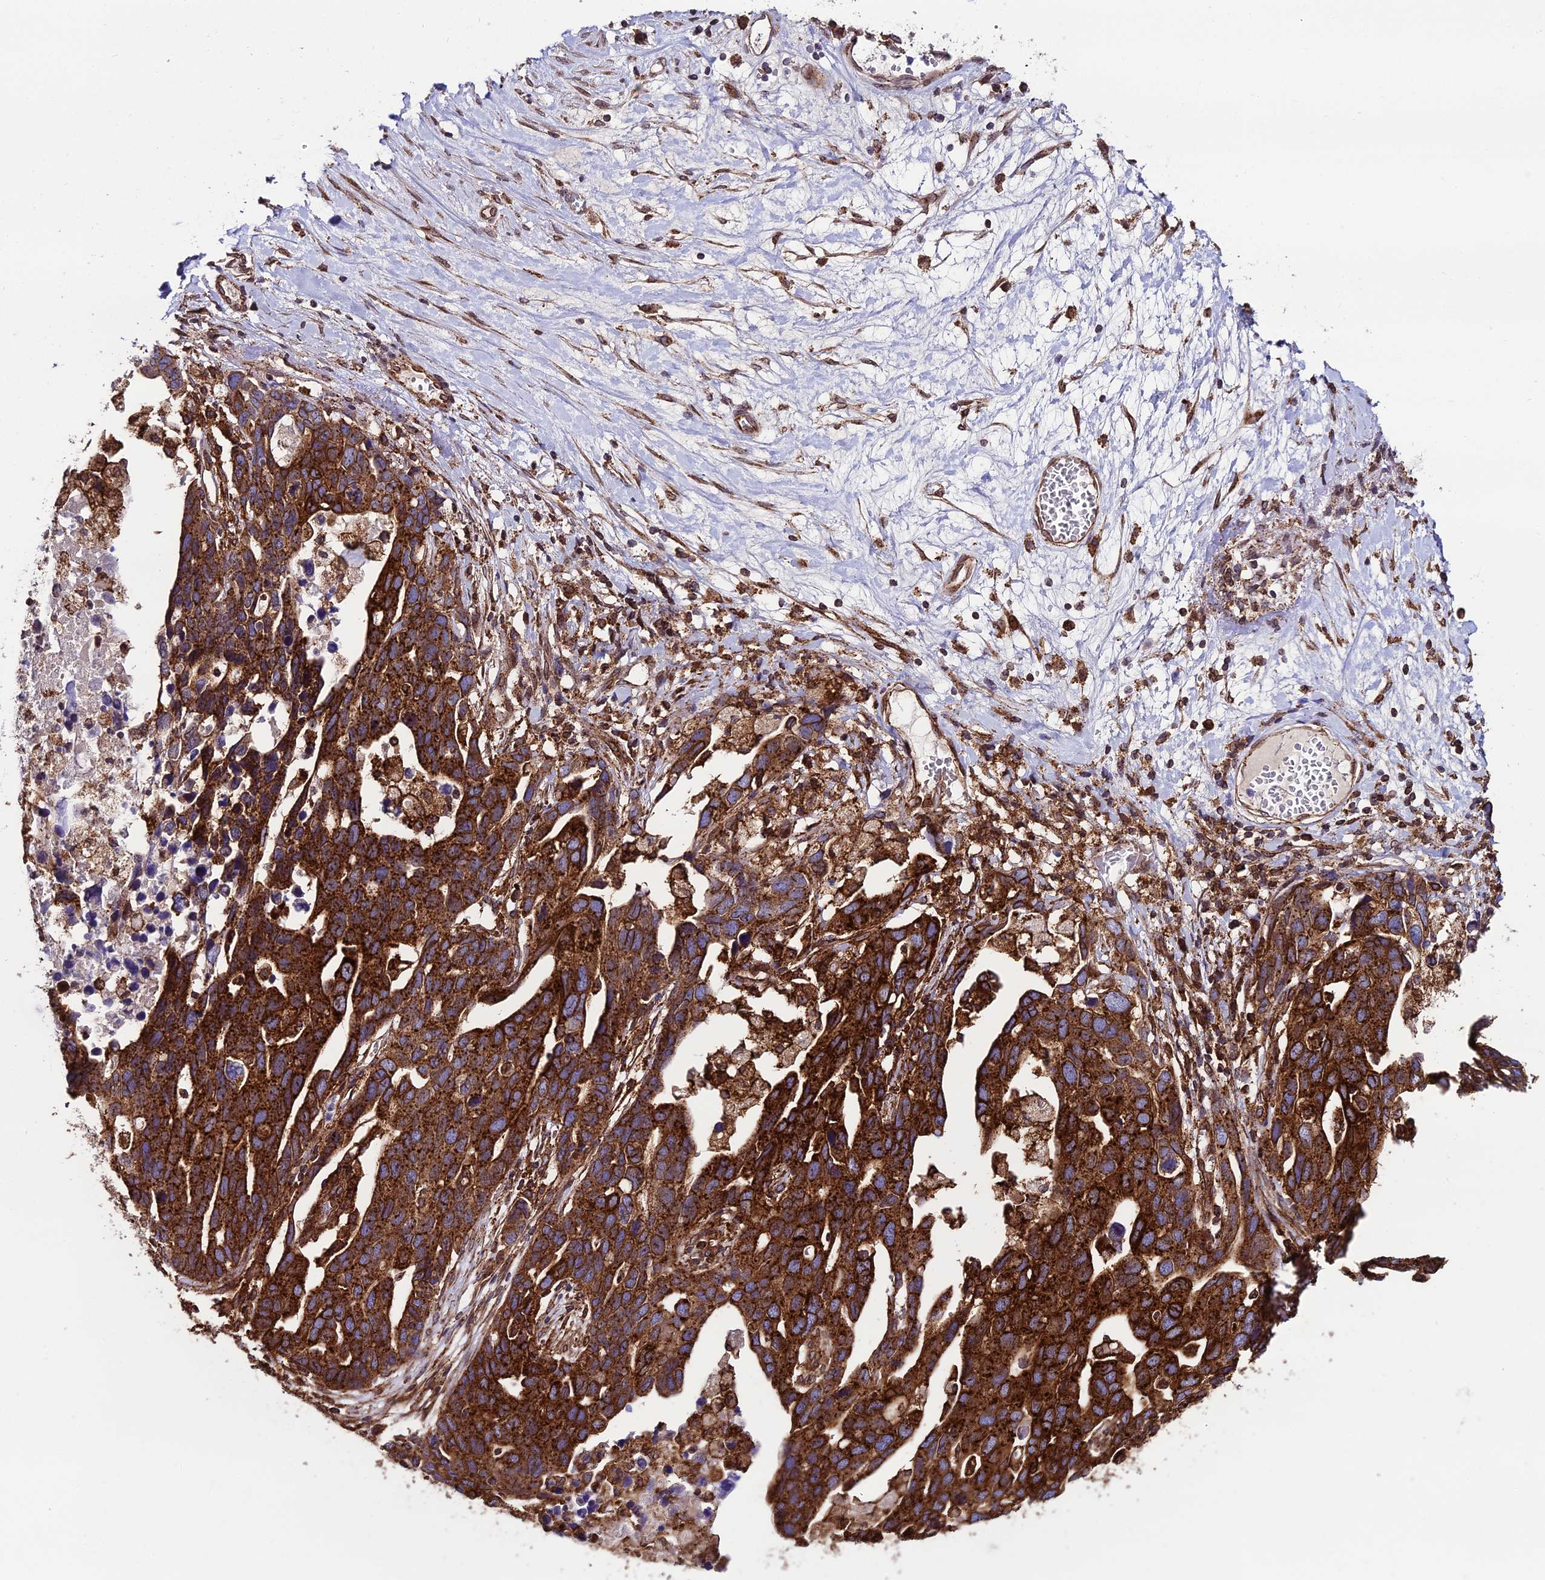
{"staining": {"intensity": "strong", "quantity": ">75%", "location": "cytoplasmic/membranous"}, "tissue": "ovarian cancer", "cell_type": "Tumor cells", "image_type": "cancer", "snomed": [{"axis": "morphology", "description": "Cystadenocarcinoma, serous, NOS"}, {"axis": "topography", "description": "Ovary"}], "caption": "Tumor cells exhibit strong cytoplasmic/membranous staining in about >75% of cells in ovarian cancer (serous cystadenocarcinoma).", "gene": "DDX19A", "patient": {"sex": "female", "age": 54}}